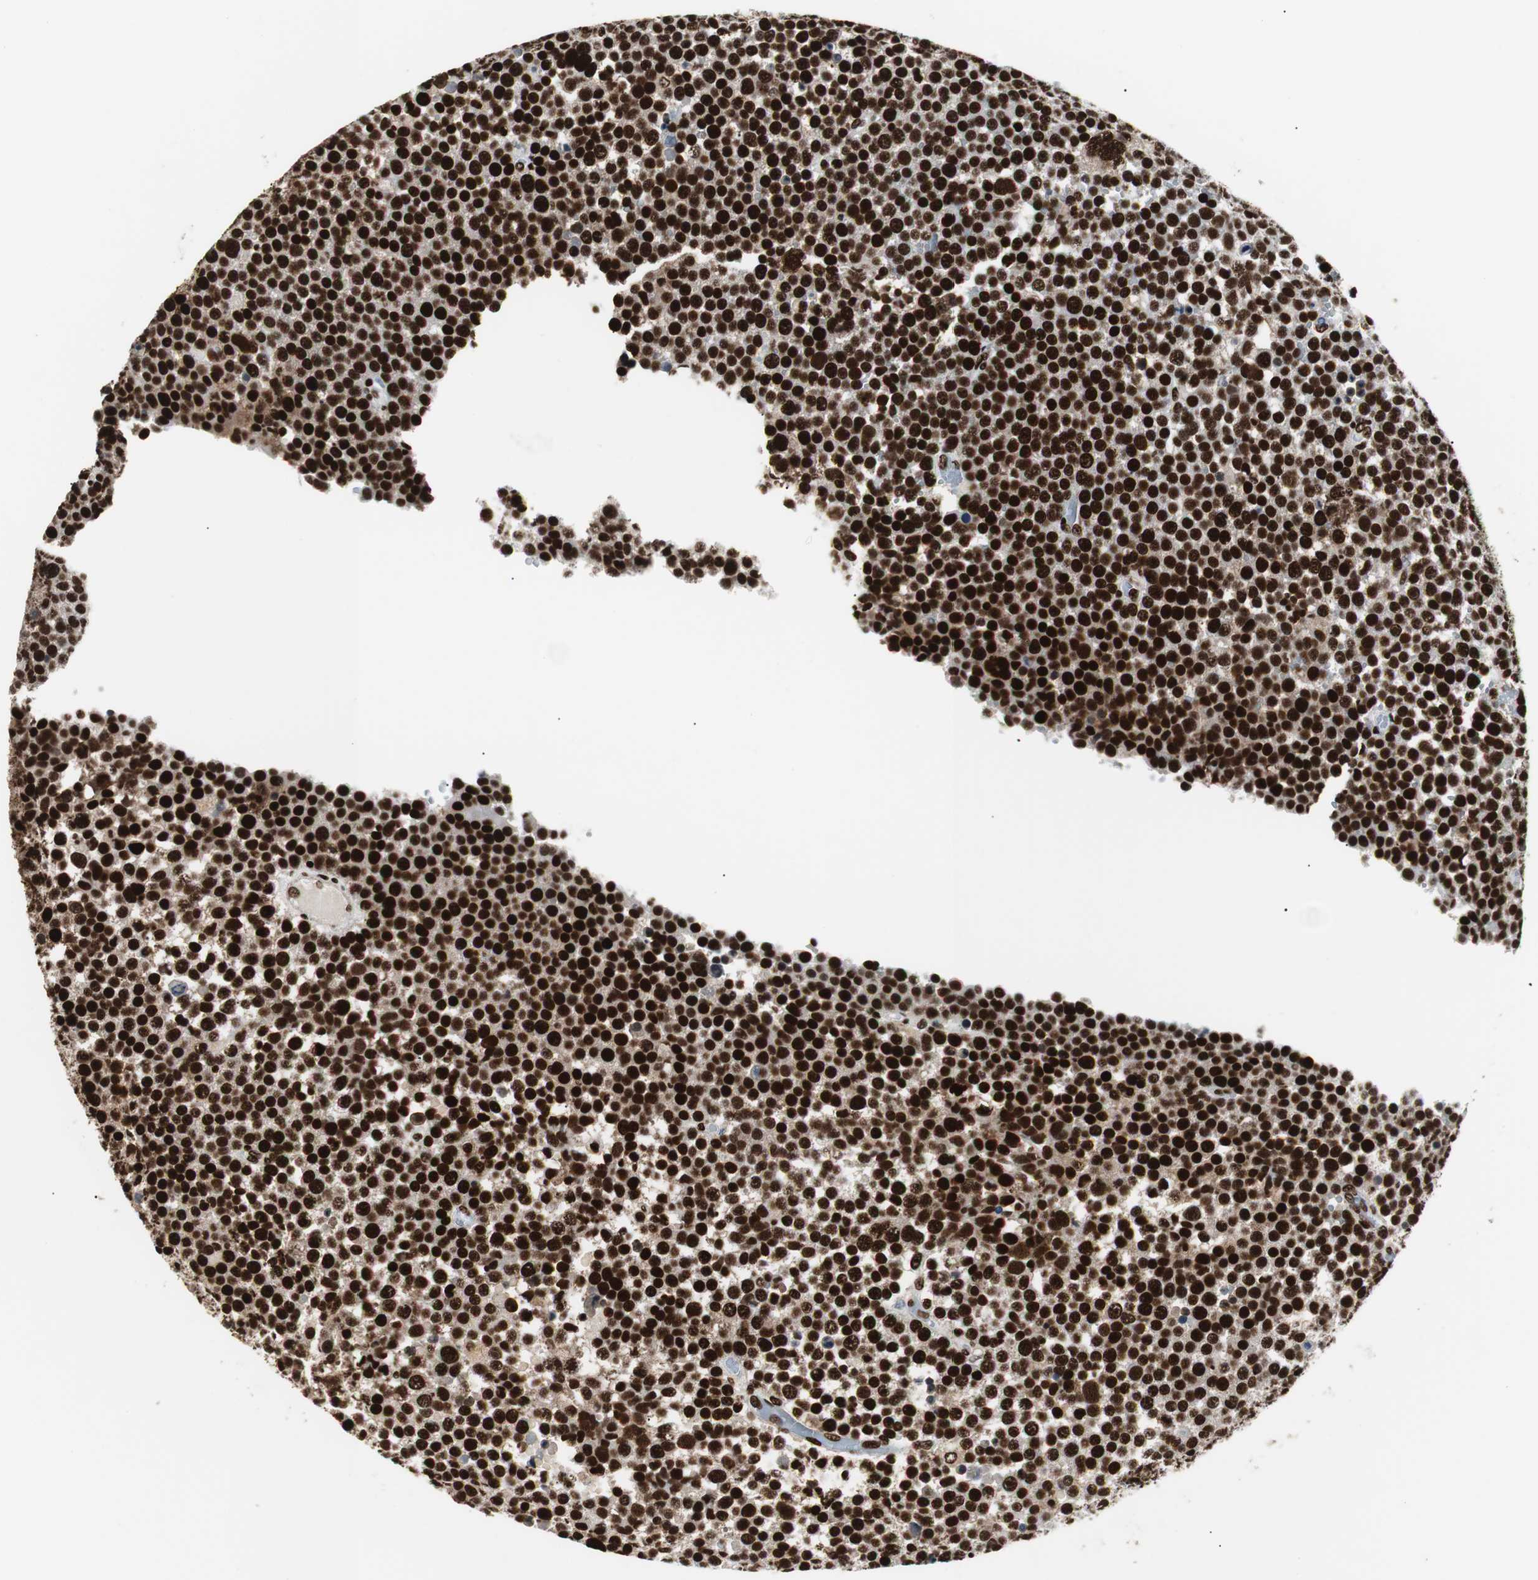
{"staining": {"intensity": "strong", "quantity": ">75%", "location": "nuclear"}, "tissue": "testis cancer", "cell_type": "Tumor cells", "image_type": "cancer", "snomed": [{"axis": "morphology", "description": "Seminoma, NOS"}, {"axis": "topography", "description": "Testis"}], "caption": "This histopathology image shows testis cancer stained with immunohistochemistry (IHC) to label a protein in brown. The nuclear of tumor cells show strong positivity for the protein. Nuclei are counter-stained blue.", "gene": "MTA2", "patient": {"sex": "male", "age": 71}}